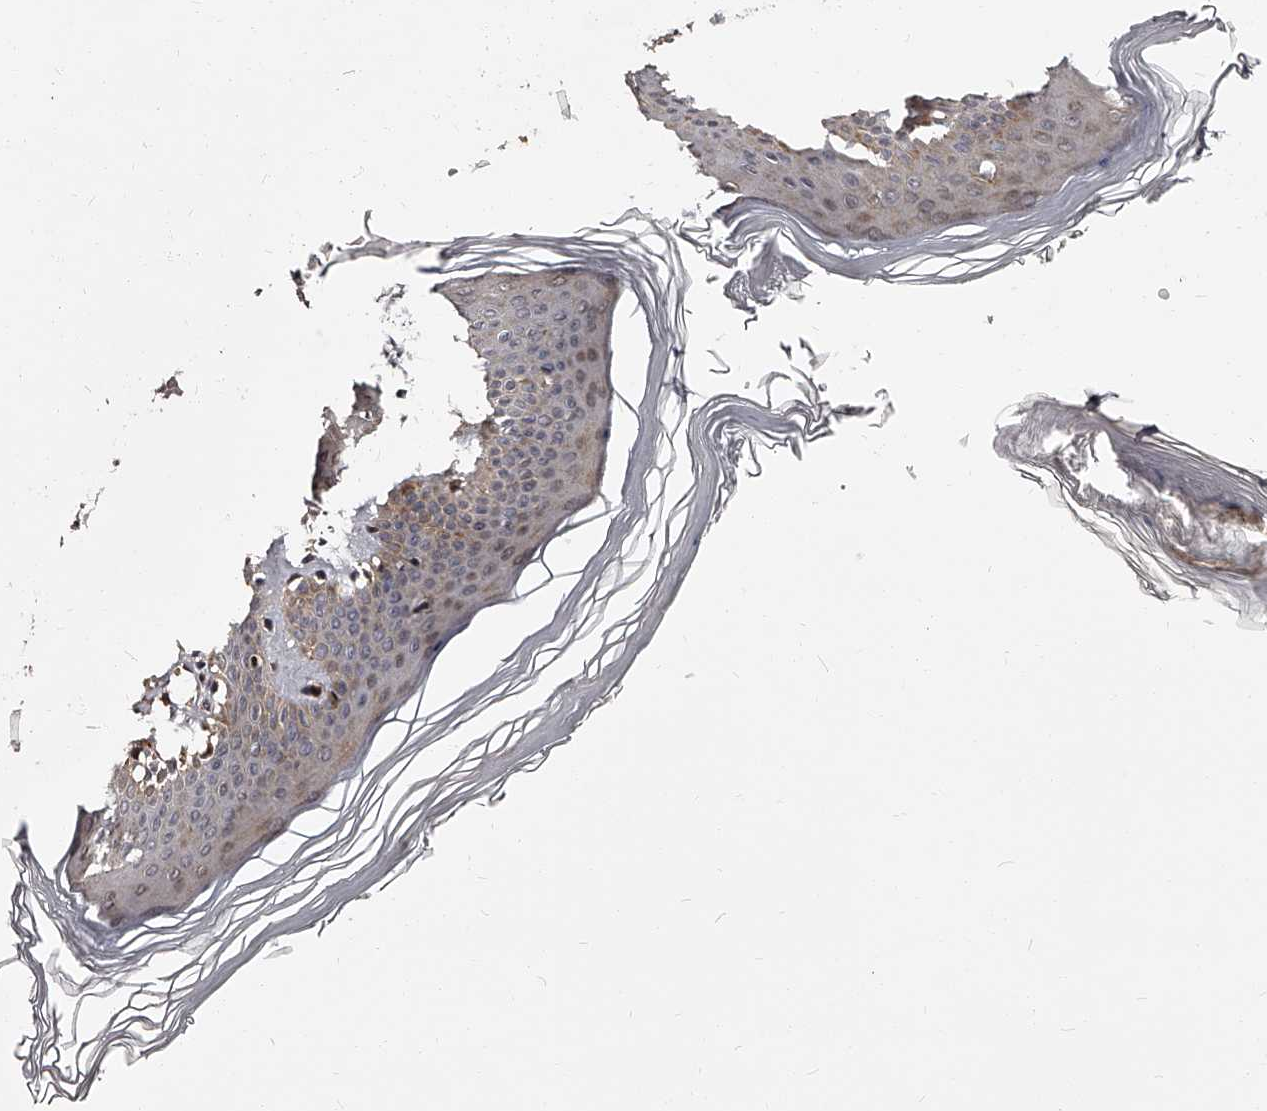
{"staining": {"intensity": "moderate", "quantity": "<25%", "location": "cytoplasmic/membranous"}, "tissue": "skin", "cell_type": "Keratinocytes", "image_type": "normal", "snomed": [{"axis": "morphology", "description": "Normal tissue, NOS"}, {"axis": "topography", "description": "Skin"}], "caption": "Protein expression by immunohistochemistry (IHC) reveals moderate cytoplasmic/membranous staining in about <25% of keratinocytes in normal skin. The protein of interest is stained brown, and the nuclei are stained in blue (DAB (3,3'-diaminobenzidine) IHC with brightfield microscopy, high magnification).", "gene": "RSC1A1", "patient": {"sex": "female", "age": 27}}